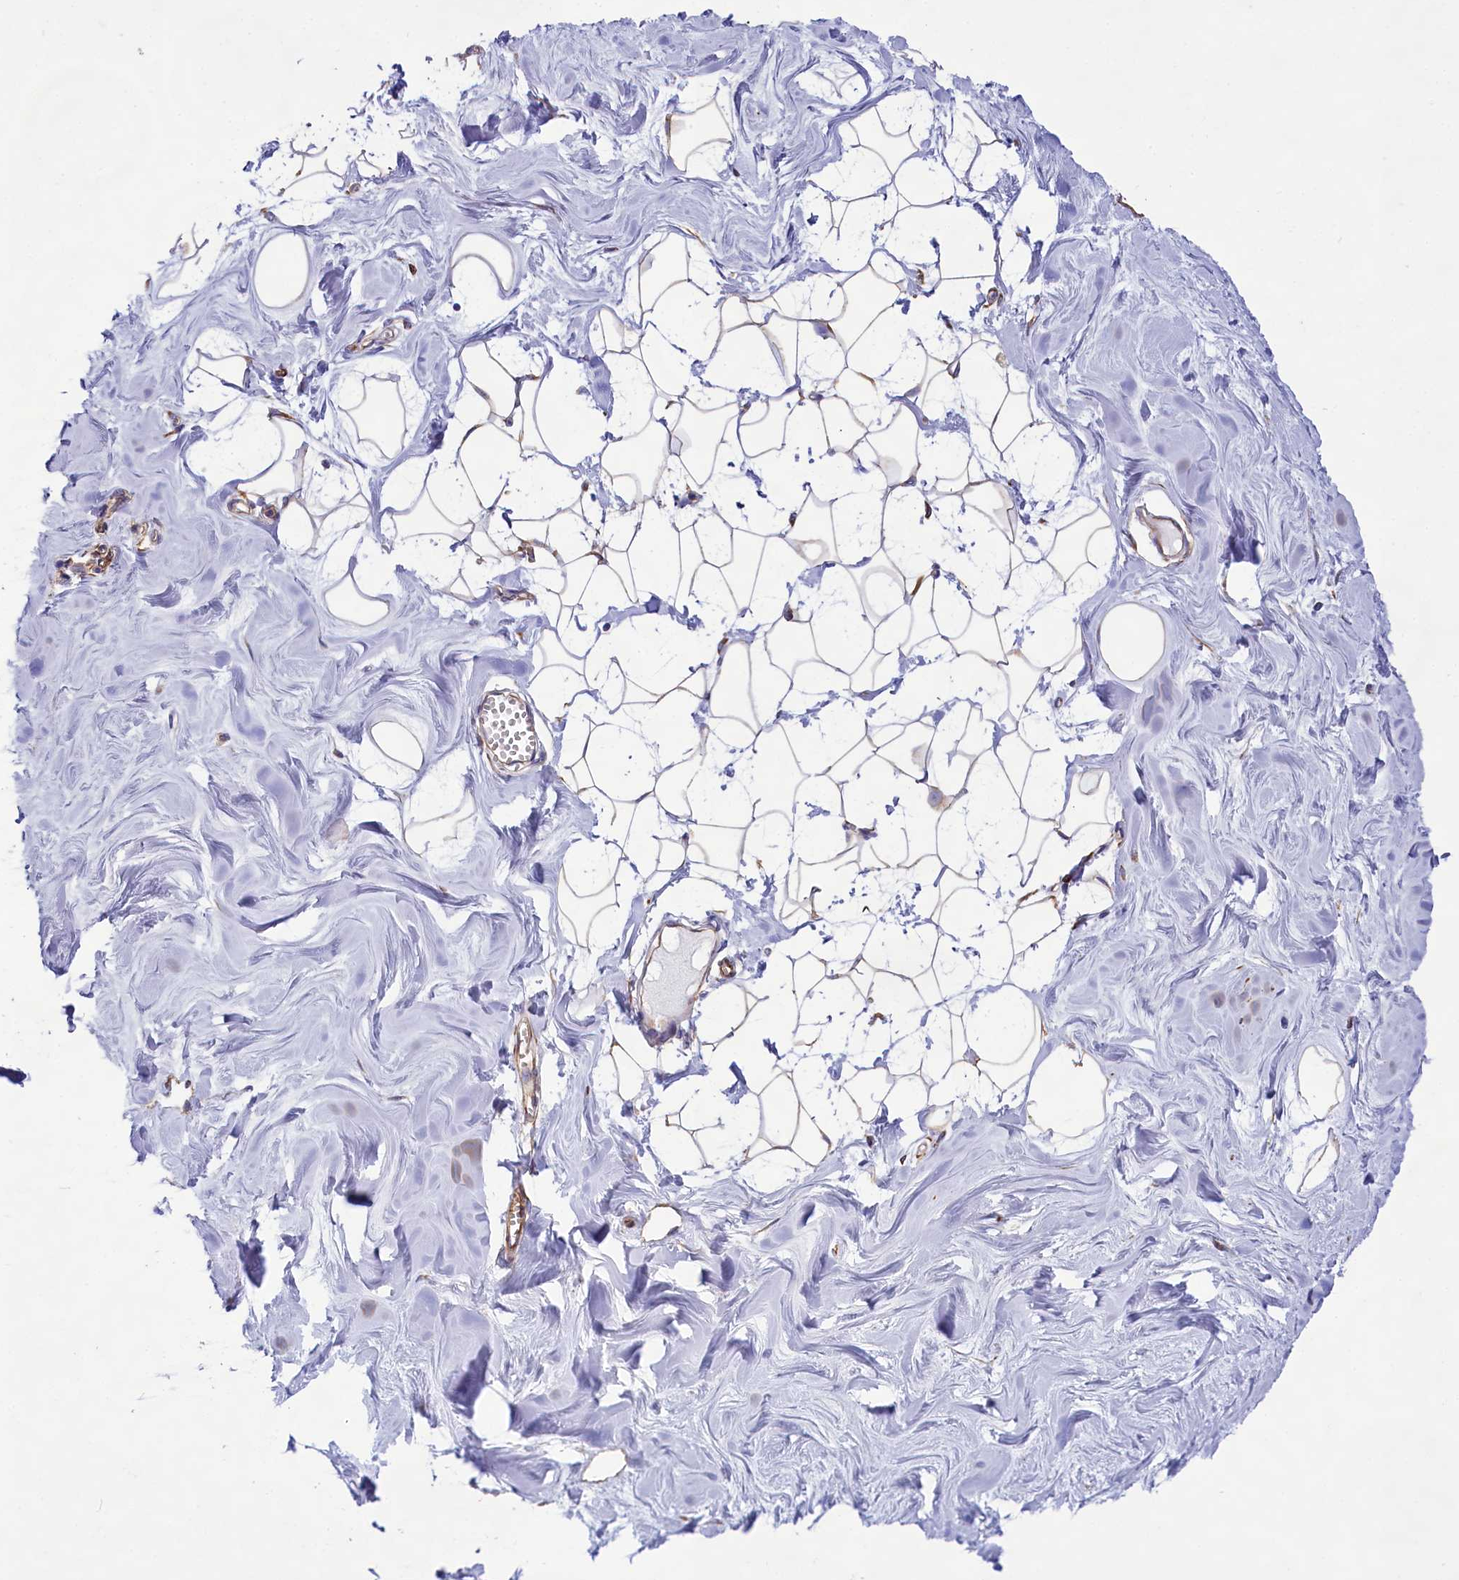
{"staining": {"intensity": "negative", "quantity": "none", "location": "none"}, "tissue": "breast", "cell_type": "Adipocytes", "image_type": "normal", "snomed": [{"axis": "morphology", "description": "Normal tissue, NOS"}, {"axis": "topography", "description": "Breast"}], "caption": "Protein analysis of benign breast demonstrates no significant staining in adipocytes. (Stains: DAB immunohistochemistry (IHC) with hematoxylin counter stain, Microscopy: brightfield microscopy at high magnification).", "gene": "CD99", "patient": {"sex": "female", "age": 27}}